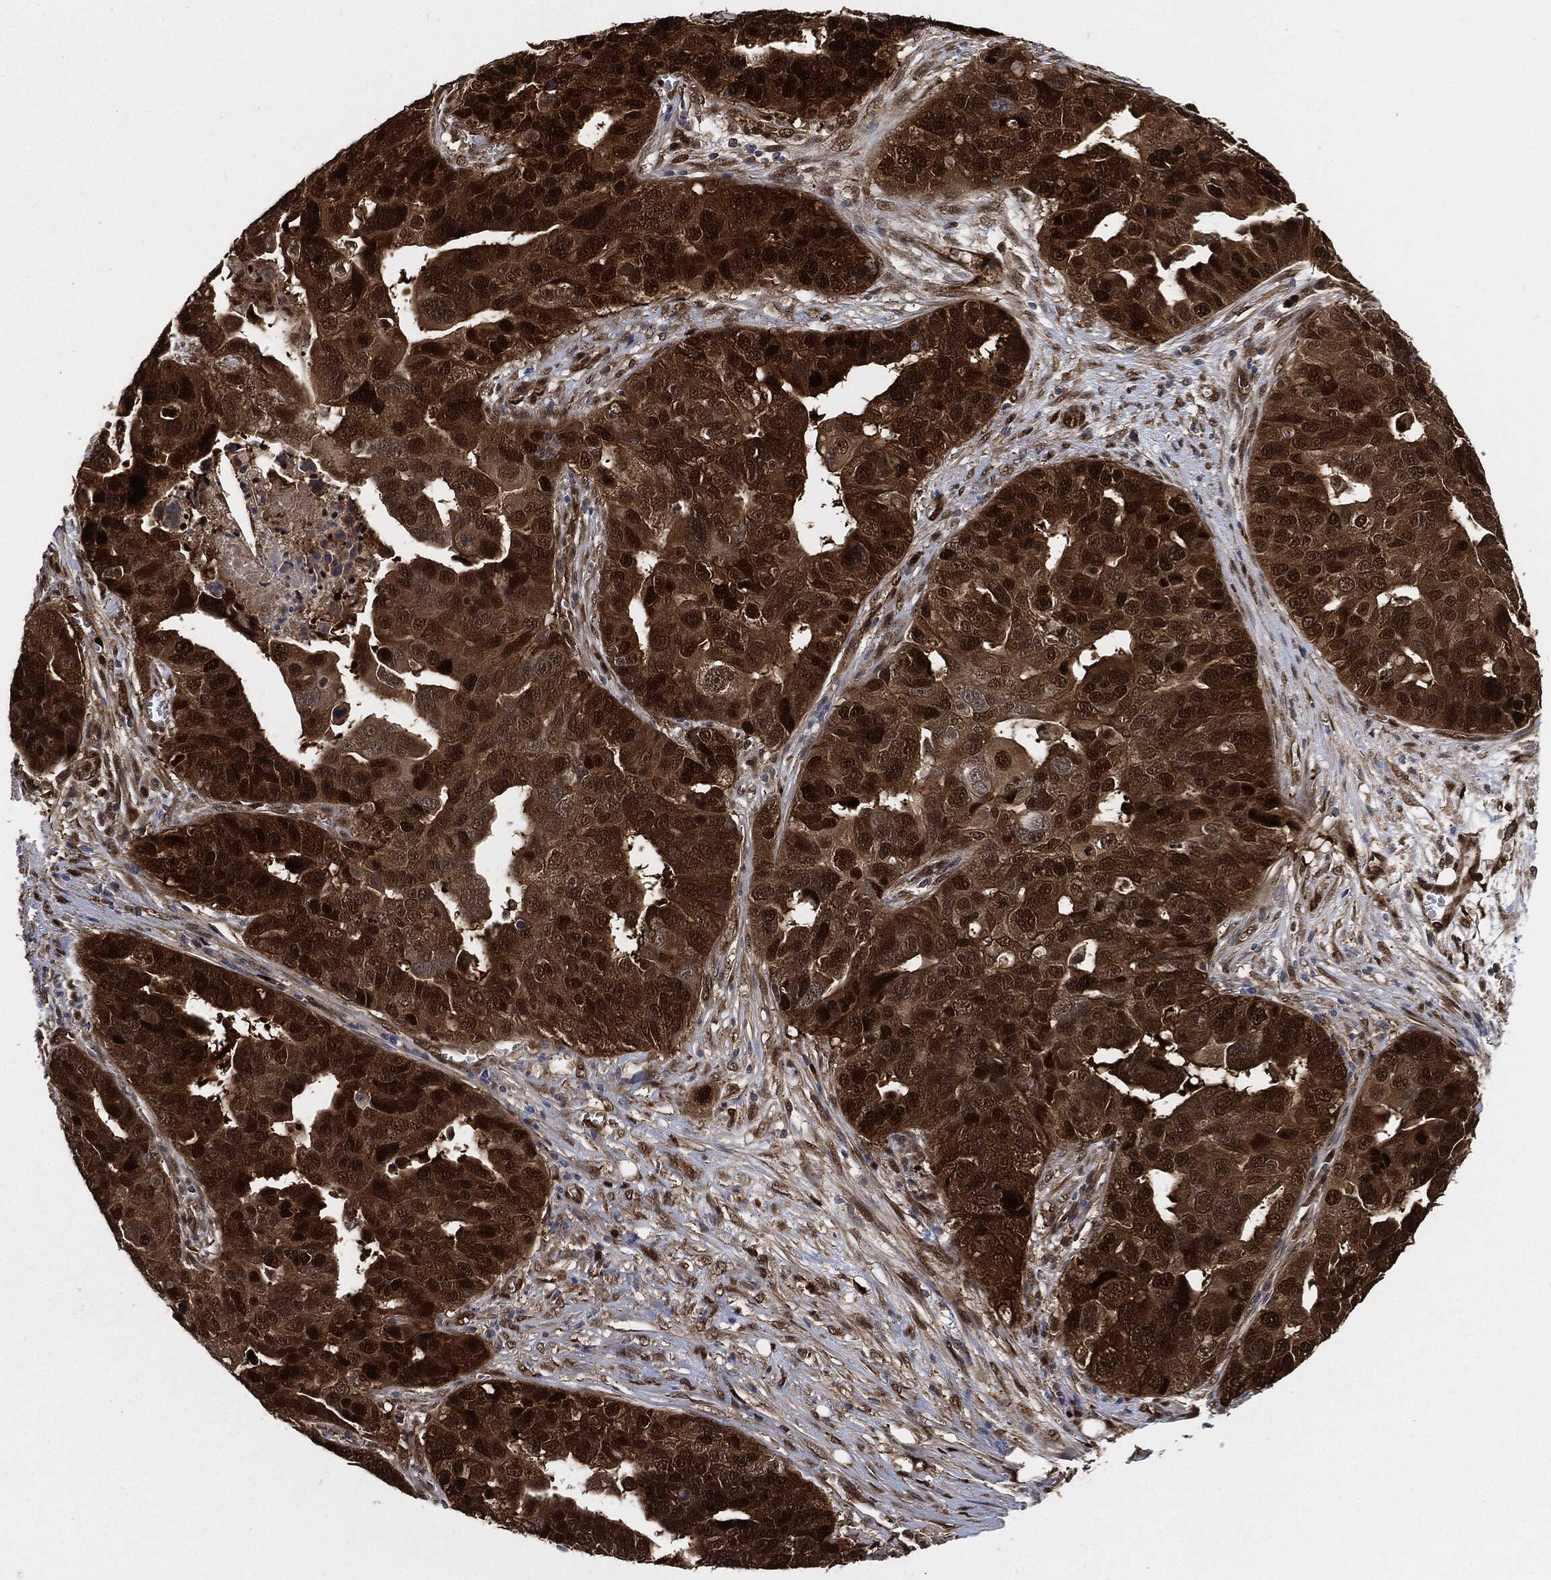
{"staining": {"intensity": "strong", "quantity": "25%-75%", "location": "cytoplasmic/membranous,nuclear"}, "tissue": "ovarian cancer", "cell_type": "Tumor cells", "image_type": "cancer", "snomed": [{"axis": "morphology", "description": "Carcinoma, endometroid"}, {"axis": "topography", "description": "Soft tissue"}, {"axis": "topography", "description": "Ovary"}], "caption": "Immunohistochemical staining of ovarian cancer (endometroid carcinoma) reveals high levels of strong cytoplasmic/membranous and nuclear protein positivity in about 25%-75% of tumor cells.", "gene": "DCTN1", "patient": {"sex": "female", "age": 52}}